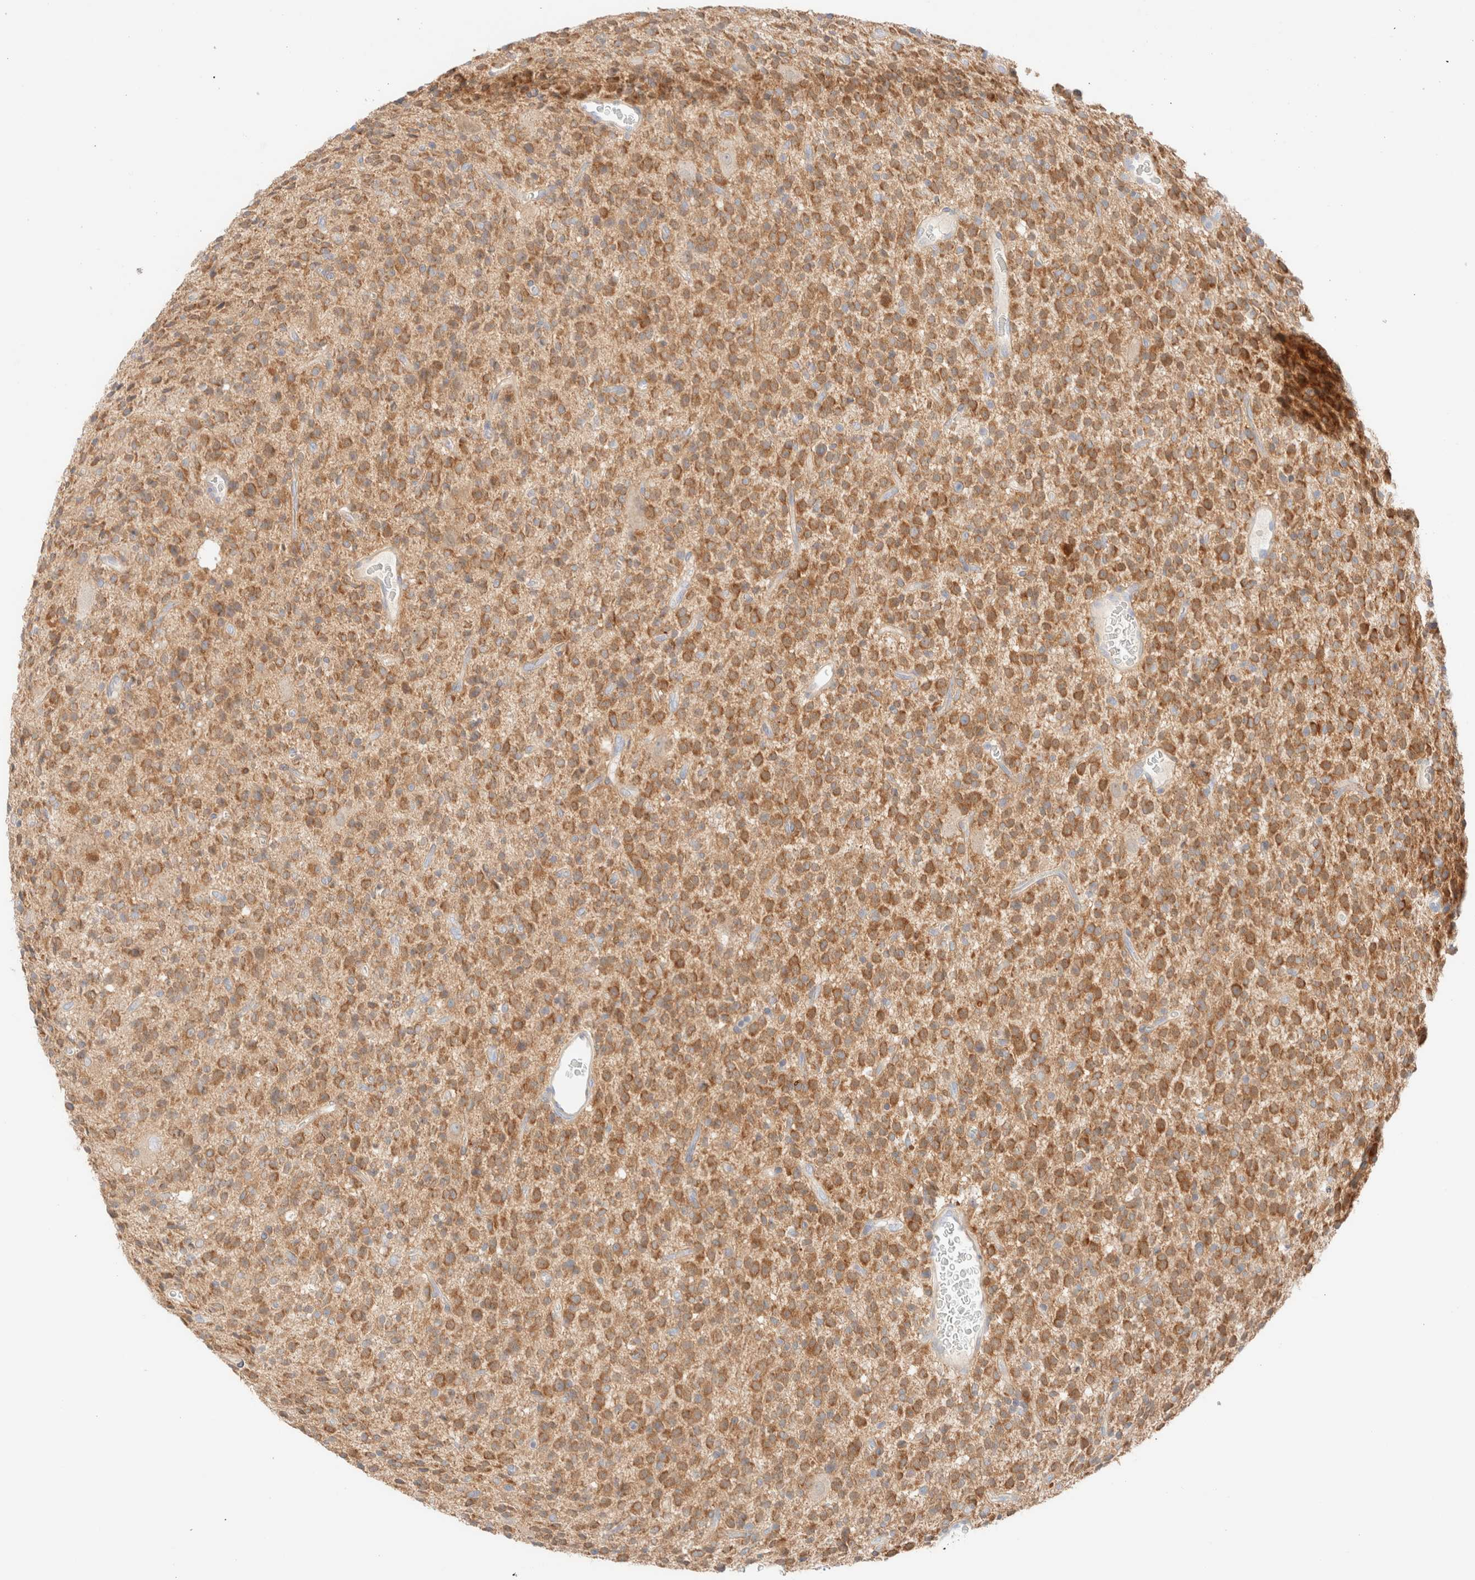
{"staining": {"intensity": "moderate", "quantity": ">75%", "location": "cytoplasmic/membranous"}, "tissue": "glioma", "cell_type": "Tumor cells", "image_type": "cancer", "snomed": [{"axis": "morphology", "description": "Glioma, malignant, High grade"}, {"axis": "topography", "description": "Brain"}], "caption": "Human glioma stained for a protein (brown) shows moderate cytoplasmic/membranous positive positivity in about >75% of tumor cells.", "gene": "SARM1", "patient": {"sex": "male", "age": 34}}